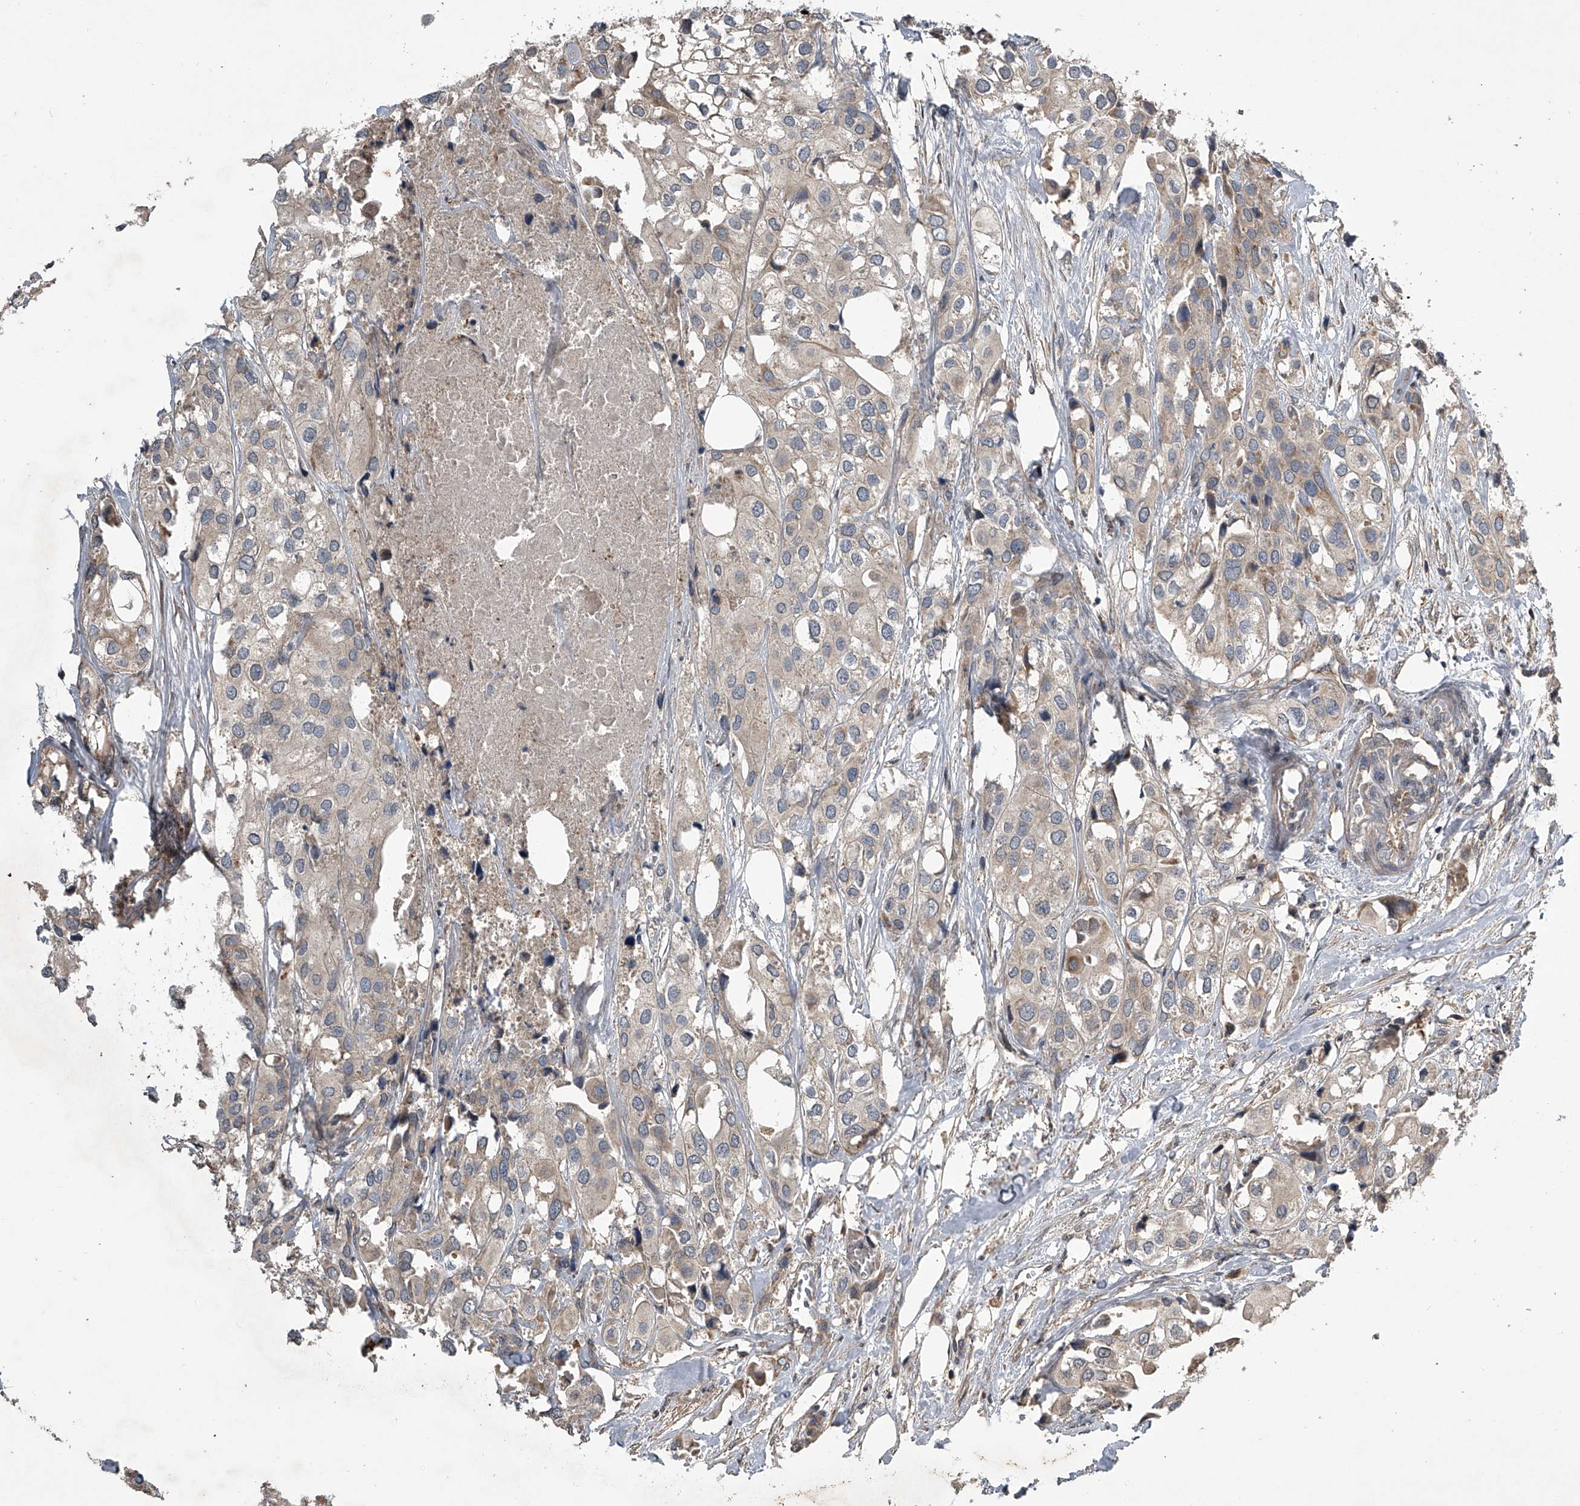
{"staining": {"intensity": "weak", "quantity": "<25%", "location": "cytoplasmic/membranous"}, "tissue": "urothelial cancer", "cell_type": "Tumor cells", "image_type": "cancer", "snomed": [{"axis": "morphology", "description": "Urothelial carcinoma, High grade"}, {"axis": "topography", "description": "Urinary bladder"}], "caption": "The IHC histopathology image has no significant staining in tumor cells of urothelial cancer tissue.", "gene": "NFS1", "patient": {"sex": "male", "age": 64}}